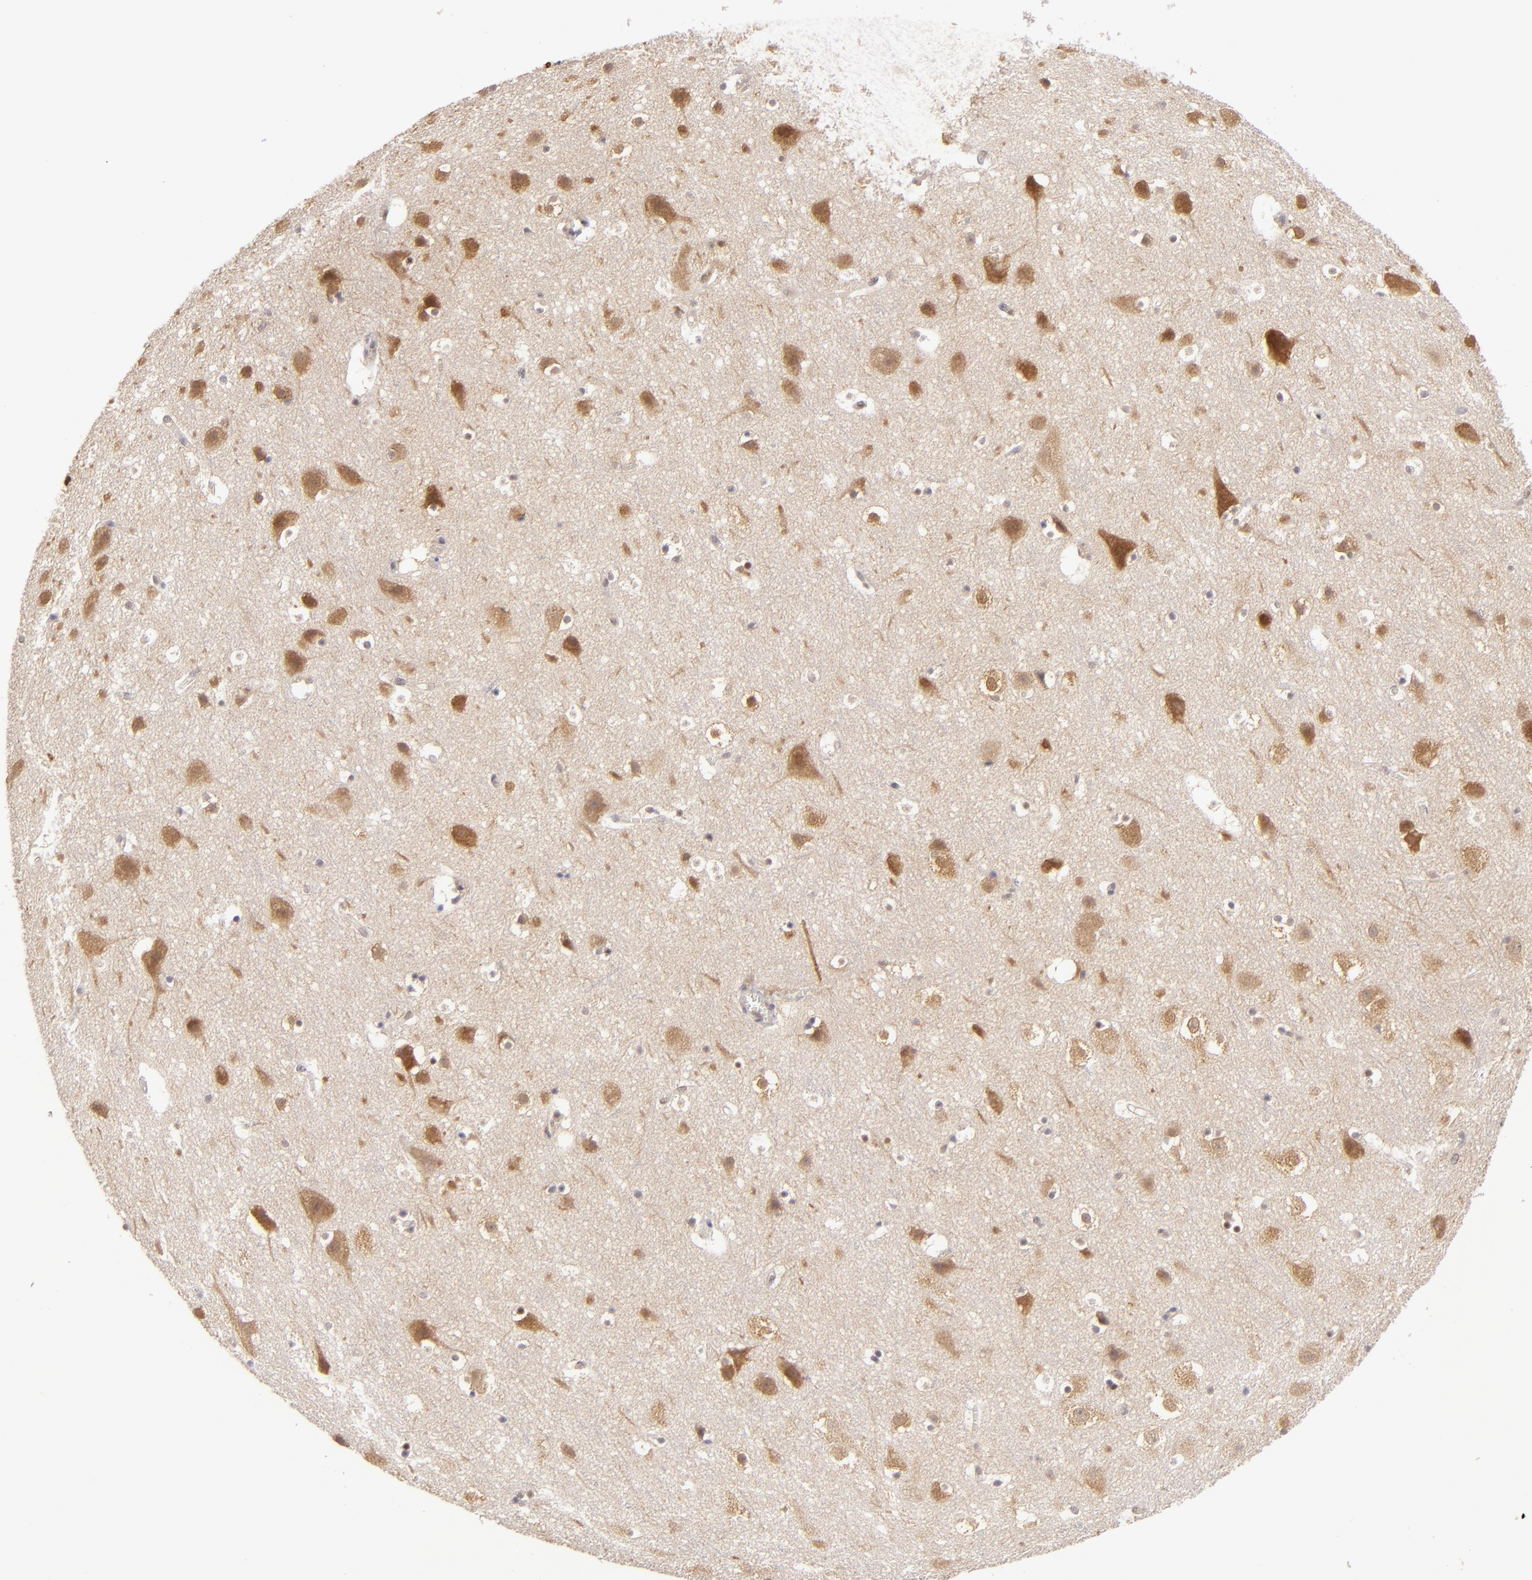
{"staining": {"intensity": "weak", "quantity": "25%-75%", "location": "cytoplasmic/membranous"}, "tissue": "cerebral cortex", "cell_type": "Endothelial cells", "image_type": "normal", "snomed": [{"axis": "morphology", "description": "Normal tissue, NOS"}, {"axis": "topography", "description": "Cerebral cortex"}], "caption": "Cerebral cortex stained for a protein (brown) displays weak cytoplasmic/membranous positive positivity in approximately 25%-75% of endothelial cells.", "gene": "PTPN13", "patient": {"sex": "male", "age": 45}}